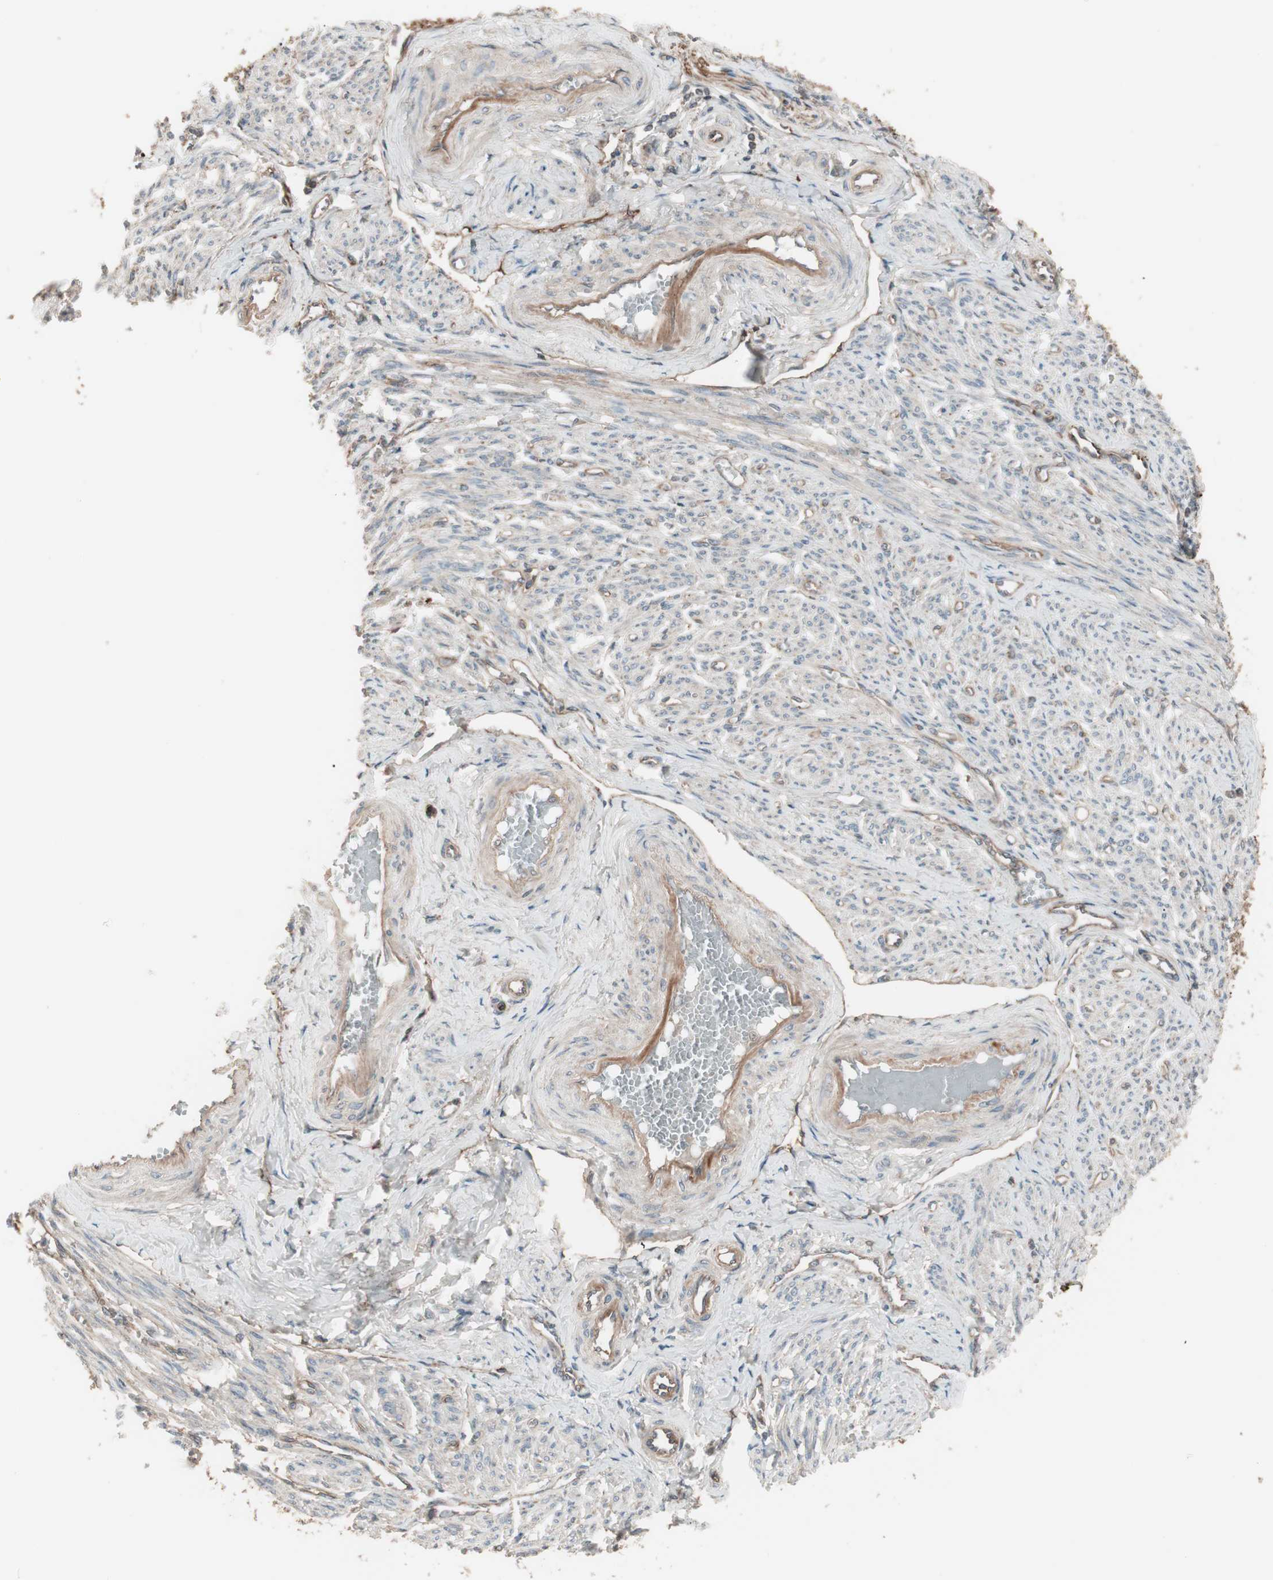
{"staining": {"intensity": "weak", "quantity": "25%-75%", "location": "cytoplasmic/membranous"}, "tissue": "smooth muscle", "cell_type": "Smooth muscle cells", "image_type": "normal", "snomed": [{"axis": "morphology", "description": "Normal tissue, NOS"}, {"axis": "topography", "description": "Smooth muscle"}], "caption": "Smooth muscle was stained to show a protein in brown. There is low levels of weak cytoplasmic/membranous positivity in about 25%-75% of smooth muscle cells. The staining was performed using DAB, with brown indicating positive protein expression. Nuclei are stained blue with hematoxylin.", "gene": "TFPI", "patient": {"sex": "female", "age": 65}}